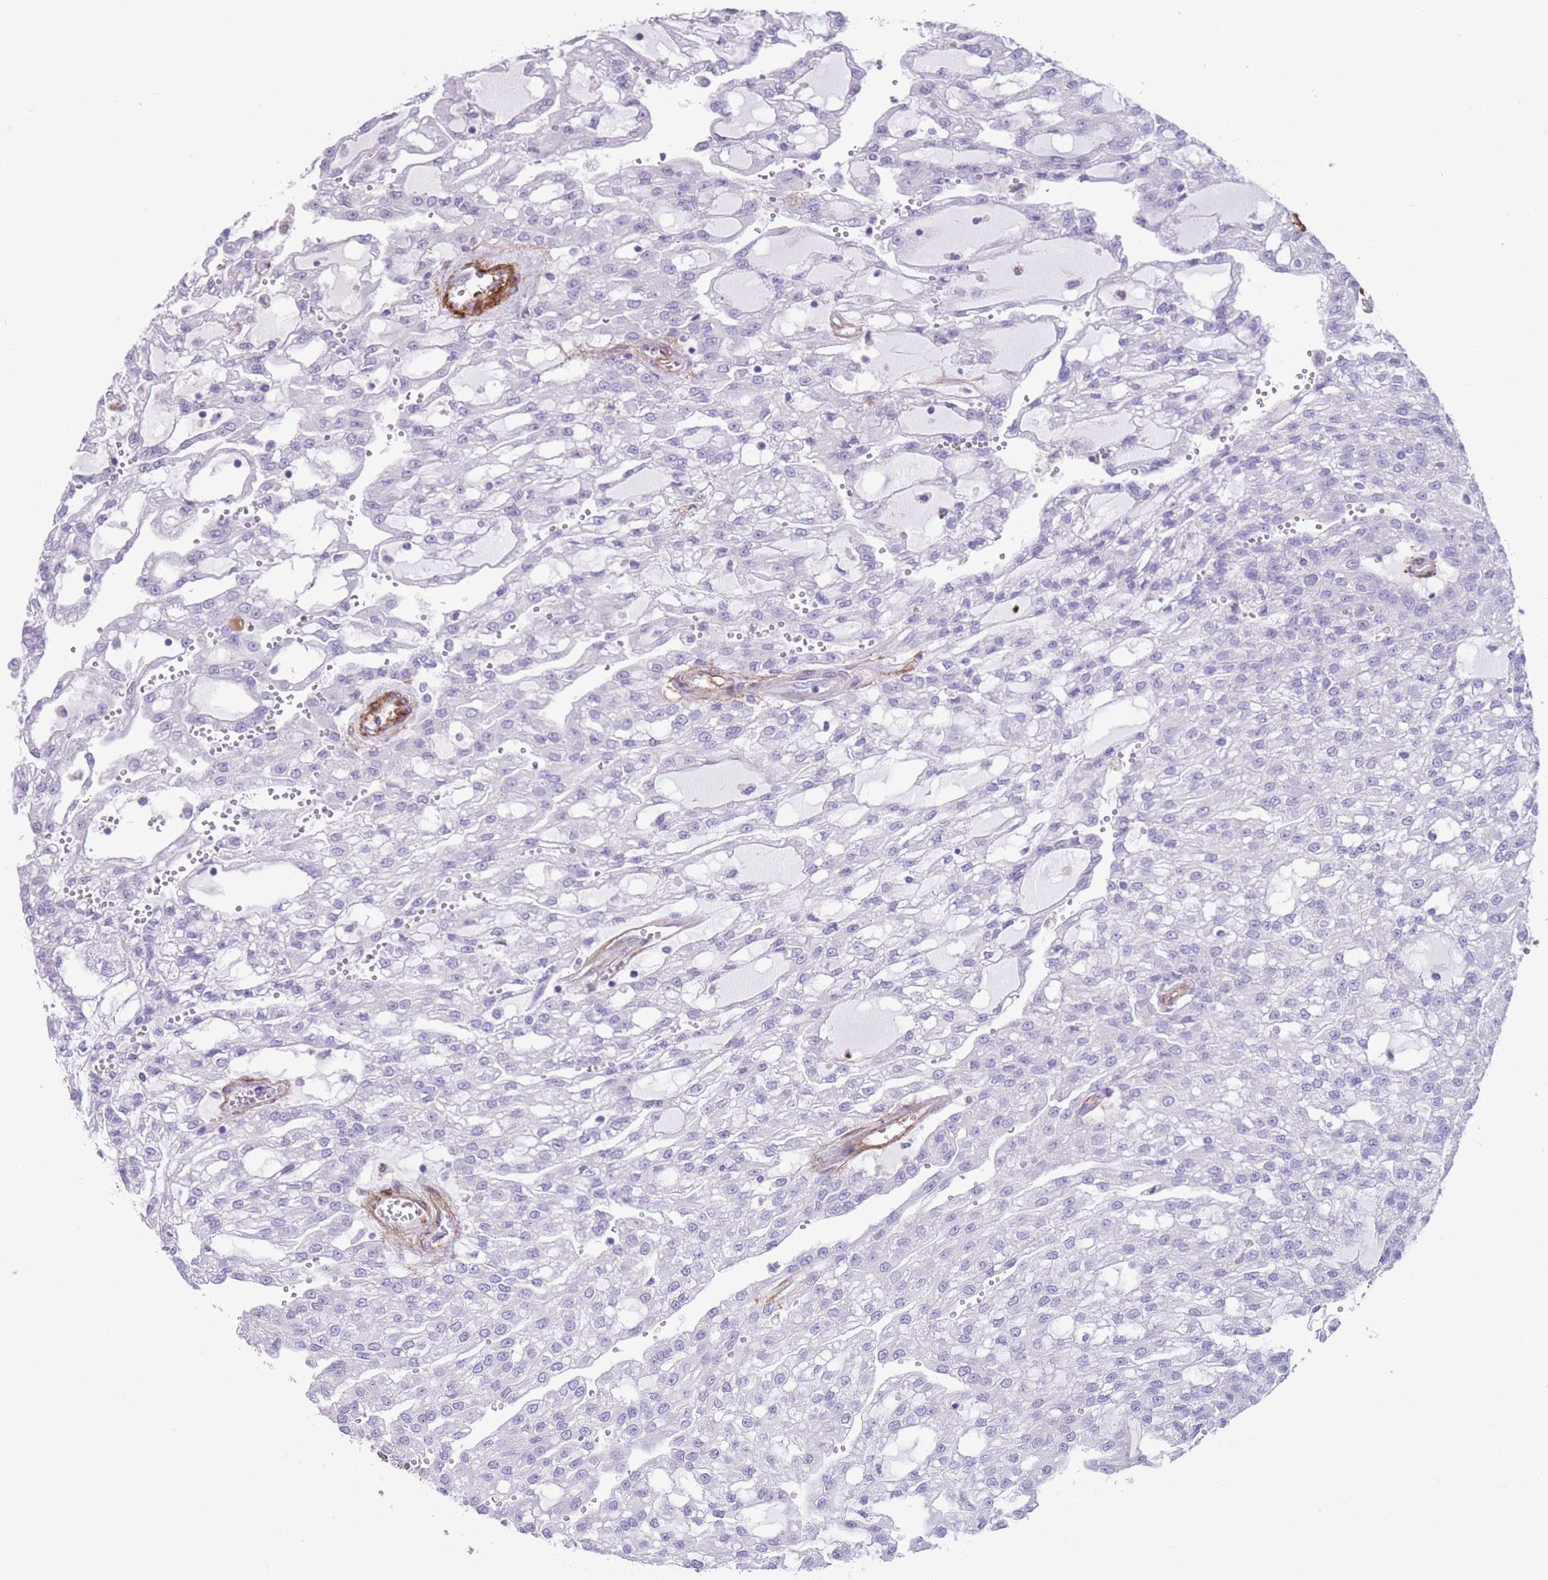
{"staining": {"intensity": "negative", "quantity": "none", "location": "none"}, "tissue": "renal cancer", "cell_type": "Tumor cells", "image_type": "cancer", "snomed": [{"axis": "morphology", "description": "Adenocarcinoma, NOS"}, {"axis": "topography", "description": "Kidney"}], "caption": "This is a image of IHC staining of renal cancer (adenocarcinoma), which shows no positivity in tumor cells.", "gene": "DPYD", "patient": {"sex": "male", "age": 63}}